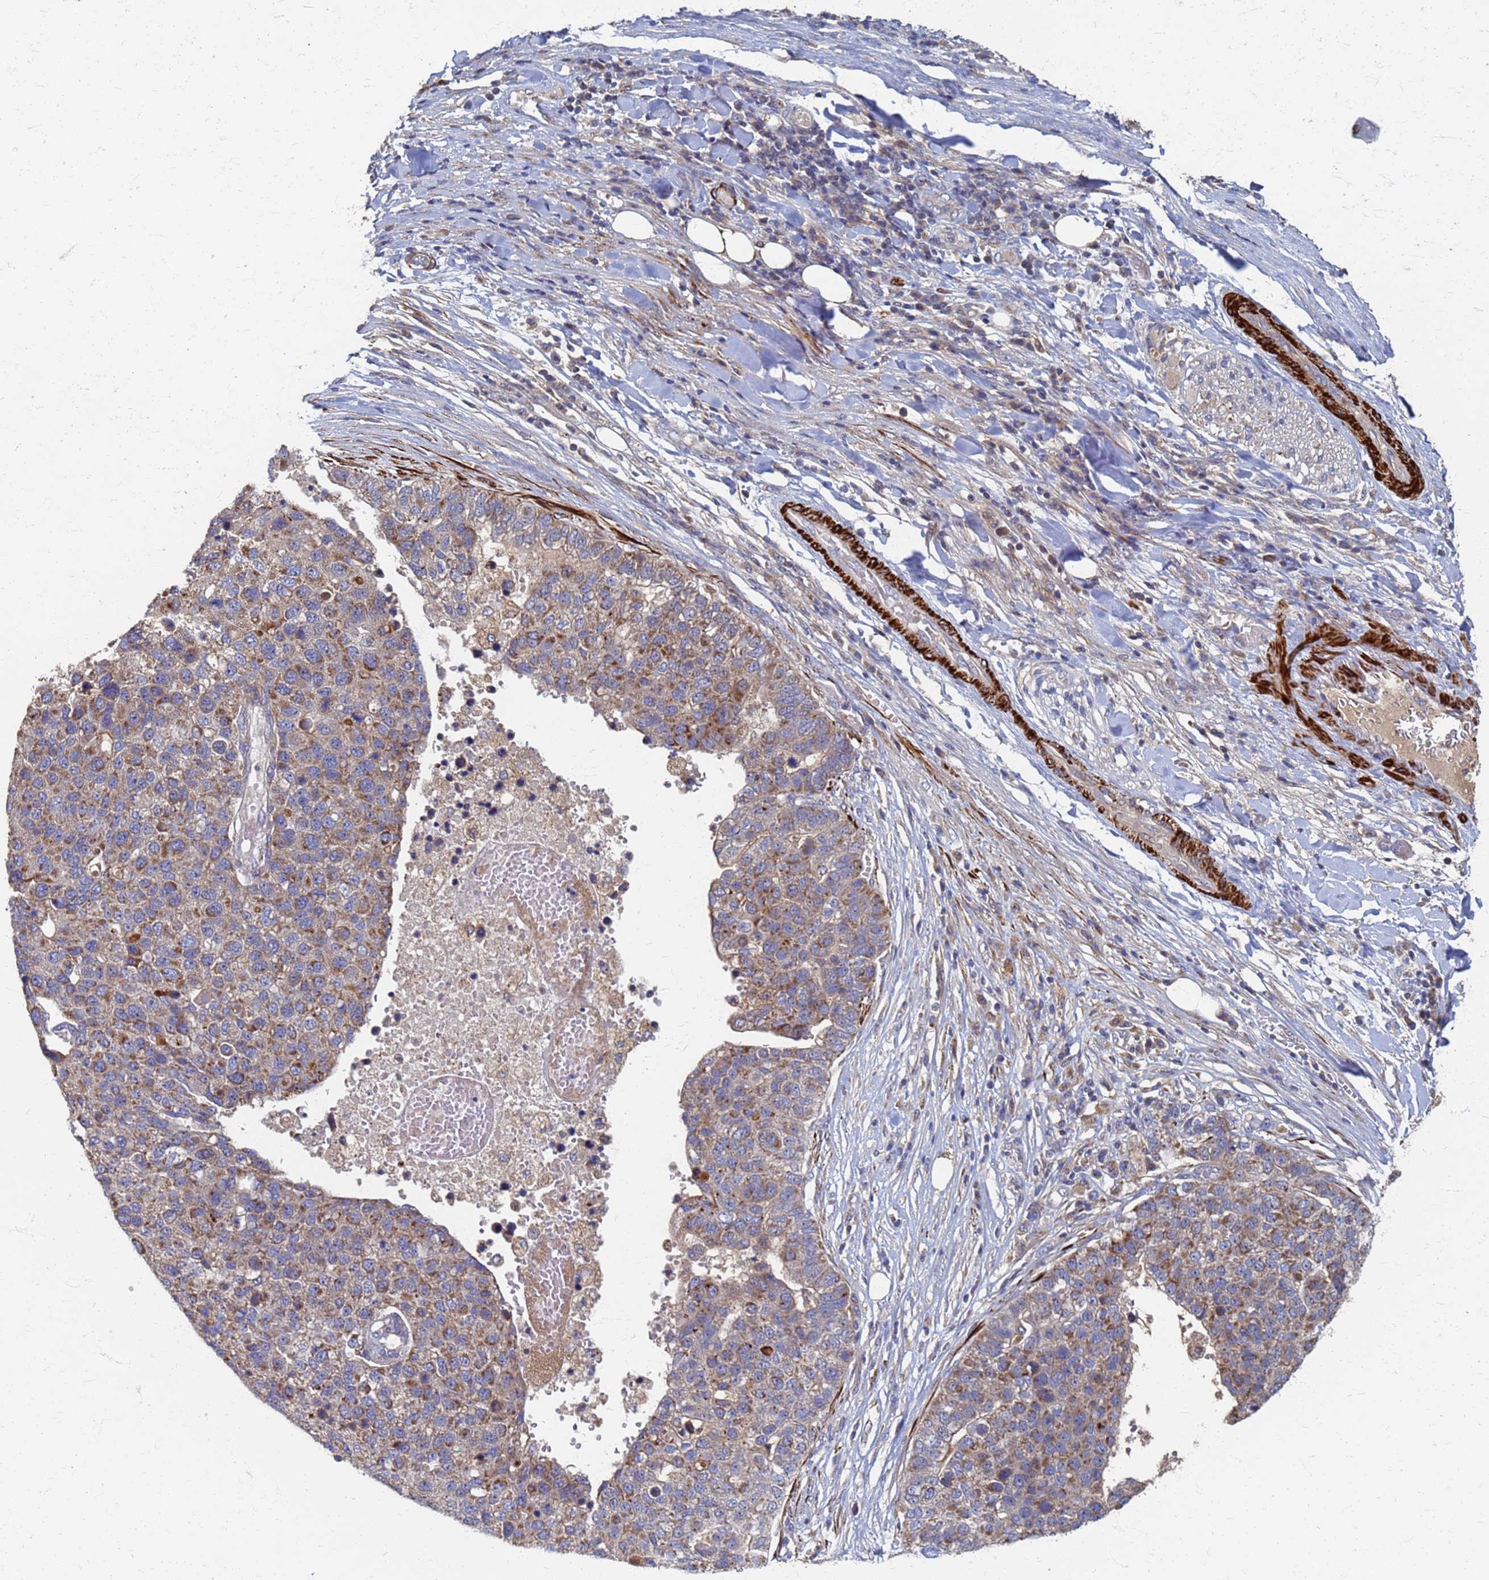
{"staining": {"intensity": "moderate", "quantity": ">75%", "location": "cytoplasmic/membranous"}, "tissue": "pancreatic cancer", "cell_type": "Tumor cells", "image_type": "cancer", "snomed": [{"axis": "morphology", "description": "Adenocarcinoma, NOS"}, {"axis": "topography", "description": "Pancreas"}], "caption": "Brown immunohistochemical staining in human pancreatic cancer reveals moderate cytoplasmic/membranous staining in about >75% of tumor cells. (Stains: DAB (3,3'-diaminobenzidine) in brown, nuclei in blue, Microscopy: brightfield microscopy at high magnification).", "gene": "ATPAF1", "patient": {"sex": "female", "age": 61}}